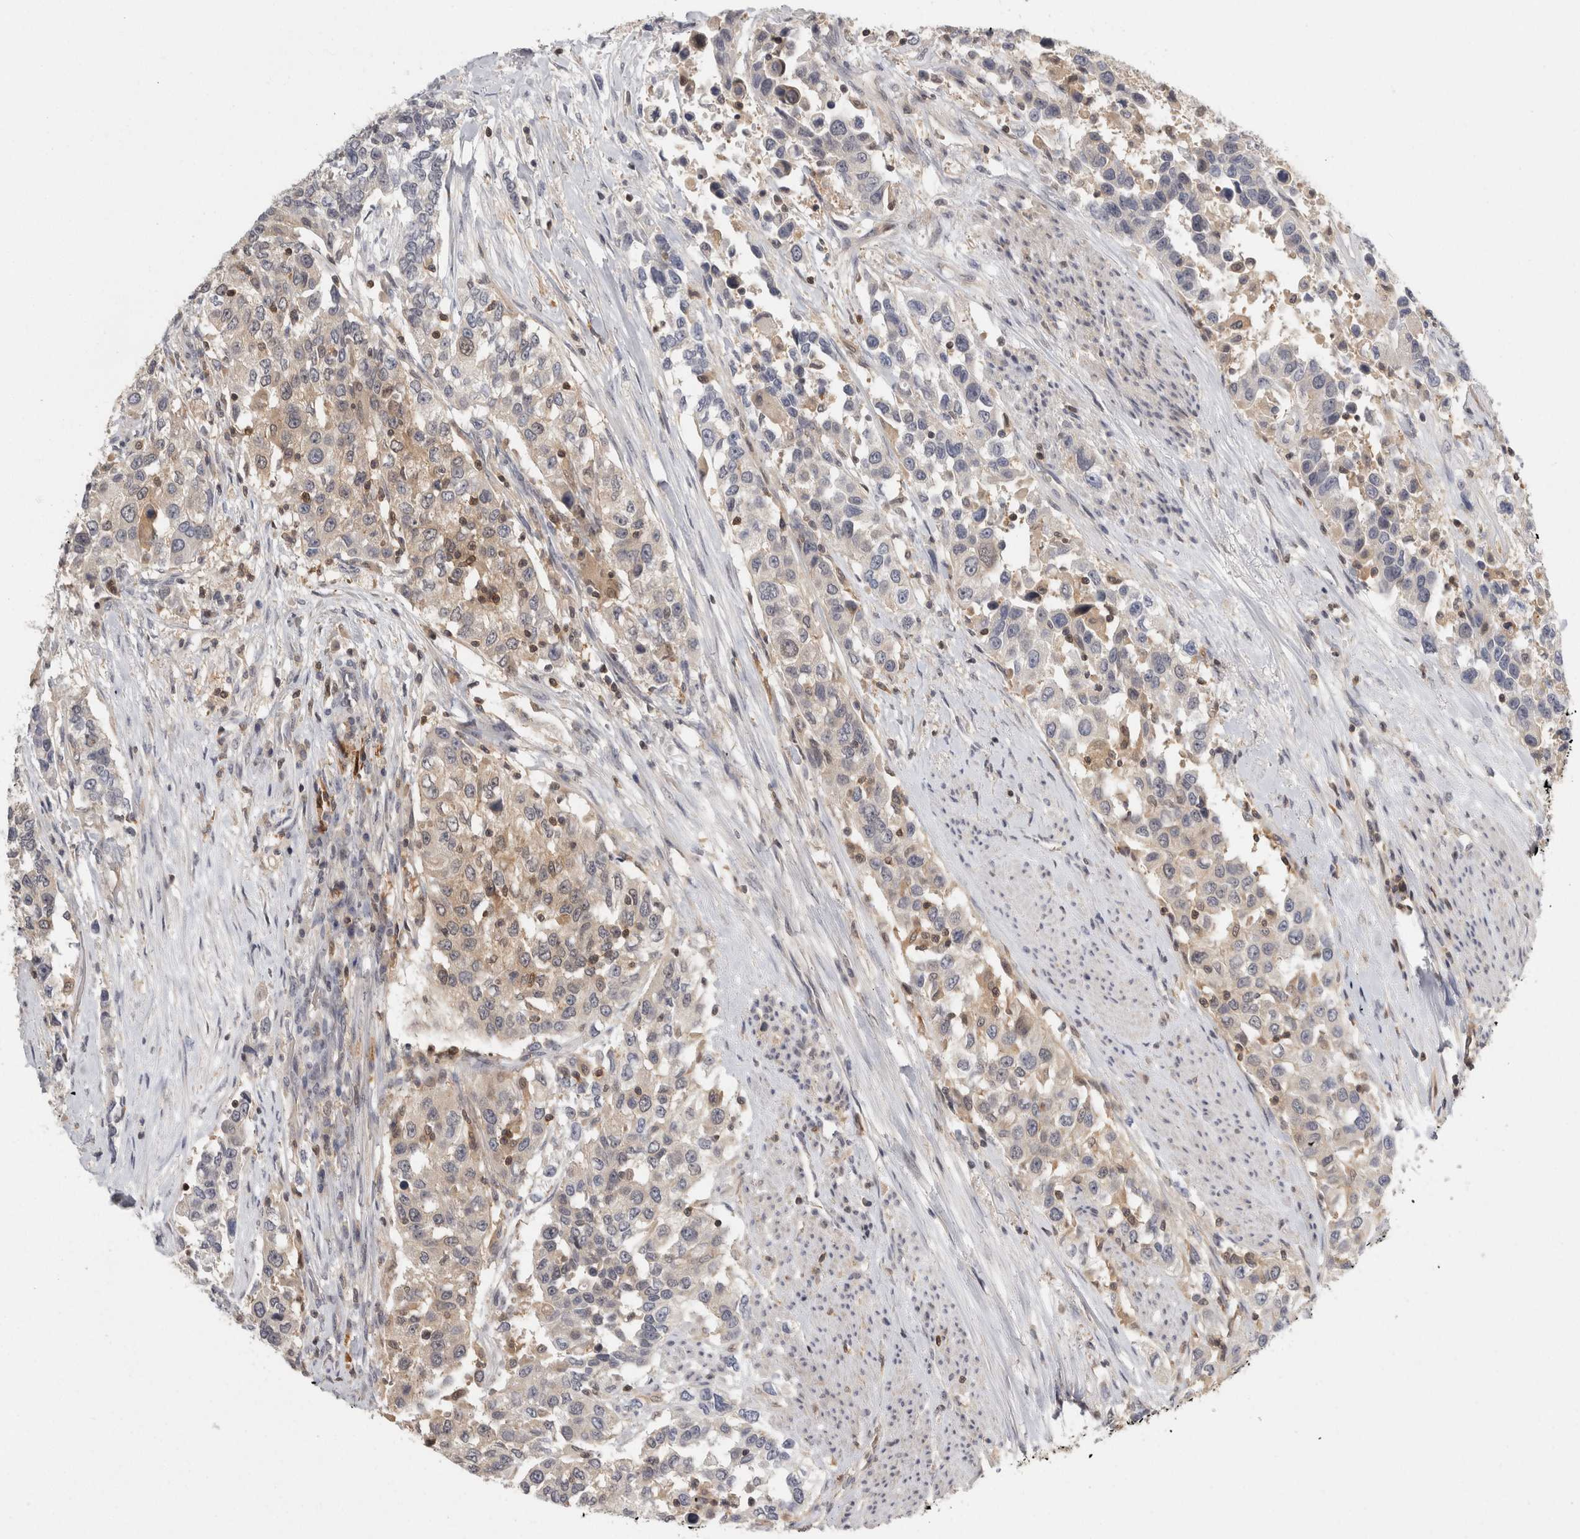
{"staining": {"intensity": "weak", "quantity": "<25%", "location": "cytoplasmic/membranous"}, "tissue": "urothelial cancer", "cell_type": "Tumor cells", "image_type": "cancer", "snomed": [{"axis": "morphology", "description": "Urothelial carcinoma, High grade"}, {"axis": "topography", "description": "Urinary bladder"}], "caption": "This micrograph is of high-grade urothelial carcinoma stained with IHC to label a protein in brown with the nuclei are counter-stained blue. There is no expression in tumor cells.", "gene": "ACAT2", "patient": {"sex": "female", "age": 80}}